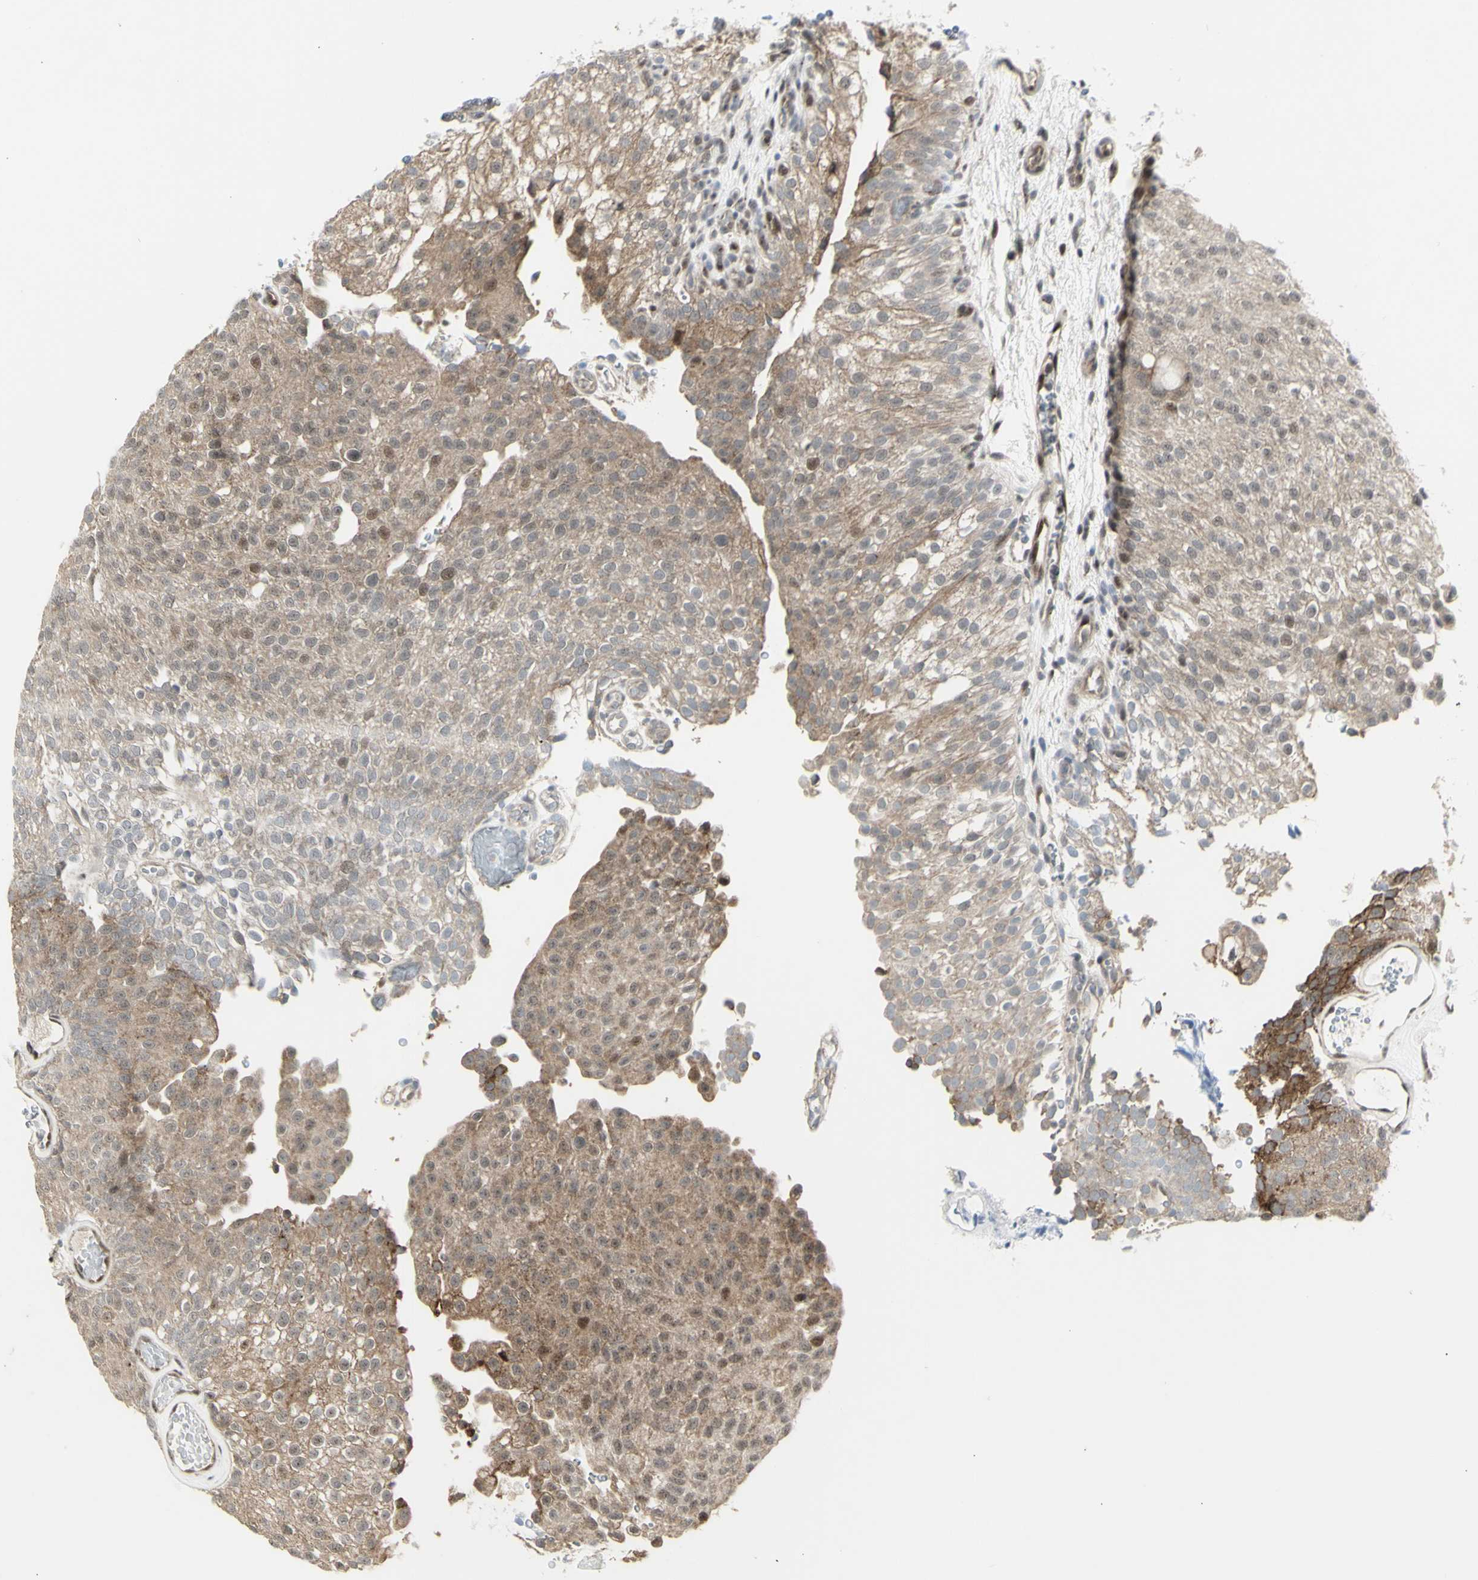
{"staining": {"intensity": "weak", "quantity": ">75%", "location": "cytoplasmic/membranous"}, "tissue": "urothelial cancer", "cell_type": "Tumor cells", "image_type": "cancer", "snomed": [{"axis": "morphology", "description": "Urothelial carcinoma, Low grade"}, {"axis": "topography", "description": "Urinary bladder"}], "caption": "The immunohistochemical stain highlights weak cytoplasmic/membranous staining in tumor cells of urothelial cancer tissue.", "gene": "DHRS7B", "patient": {"sex": "male", "age": 78}}